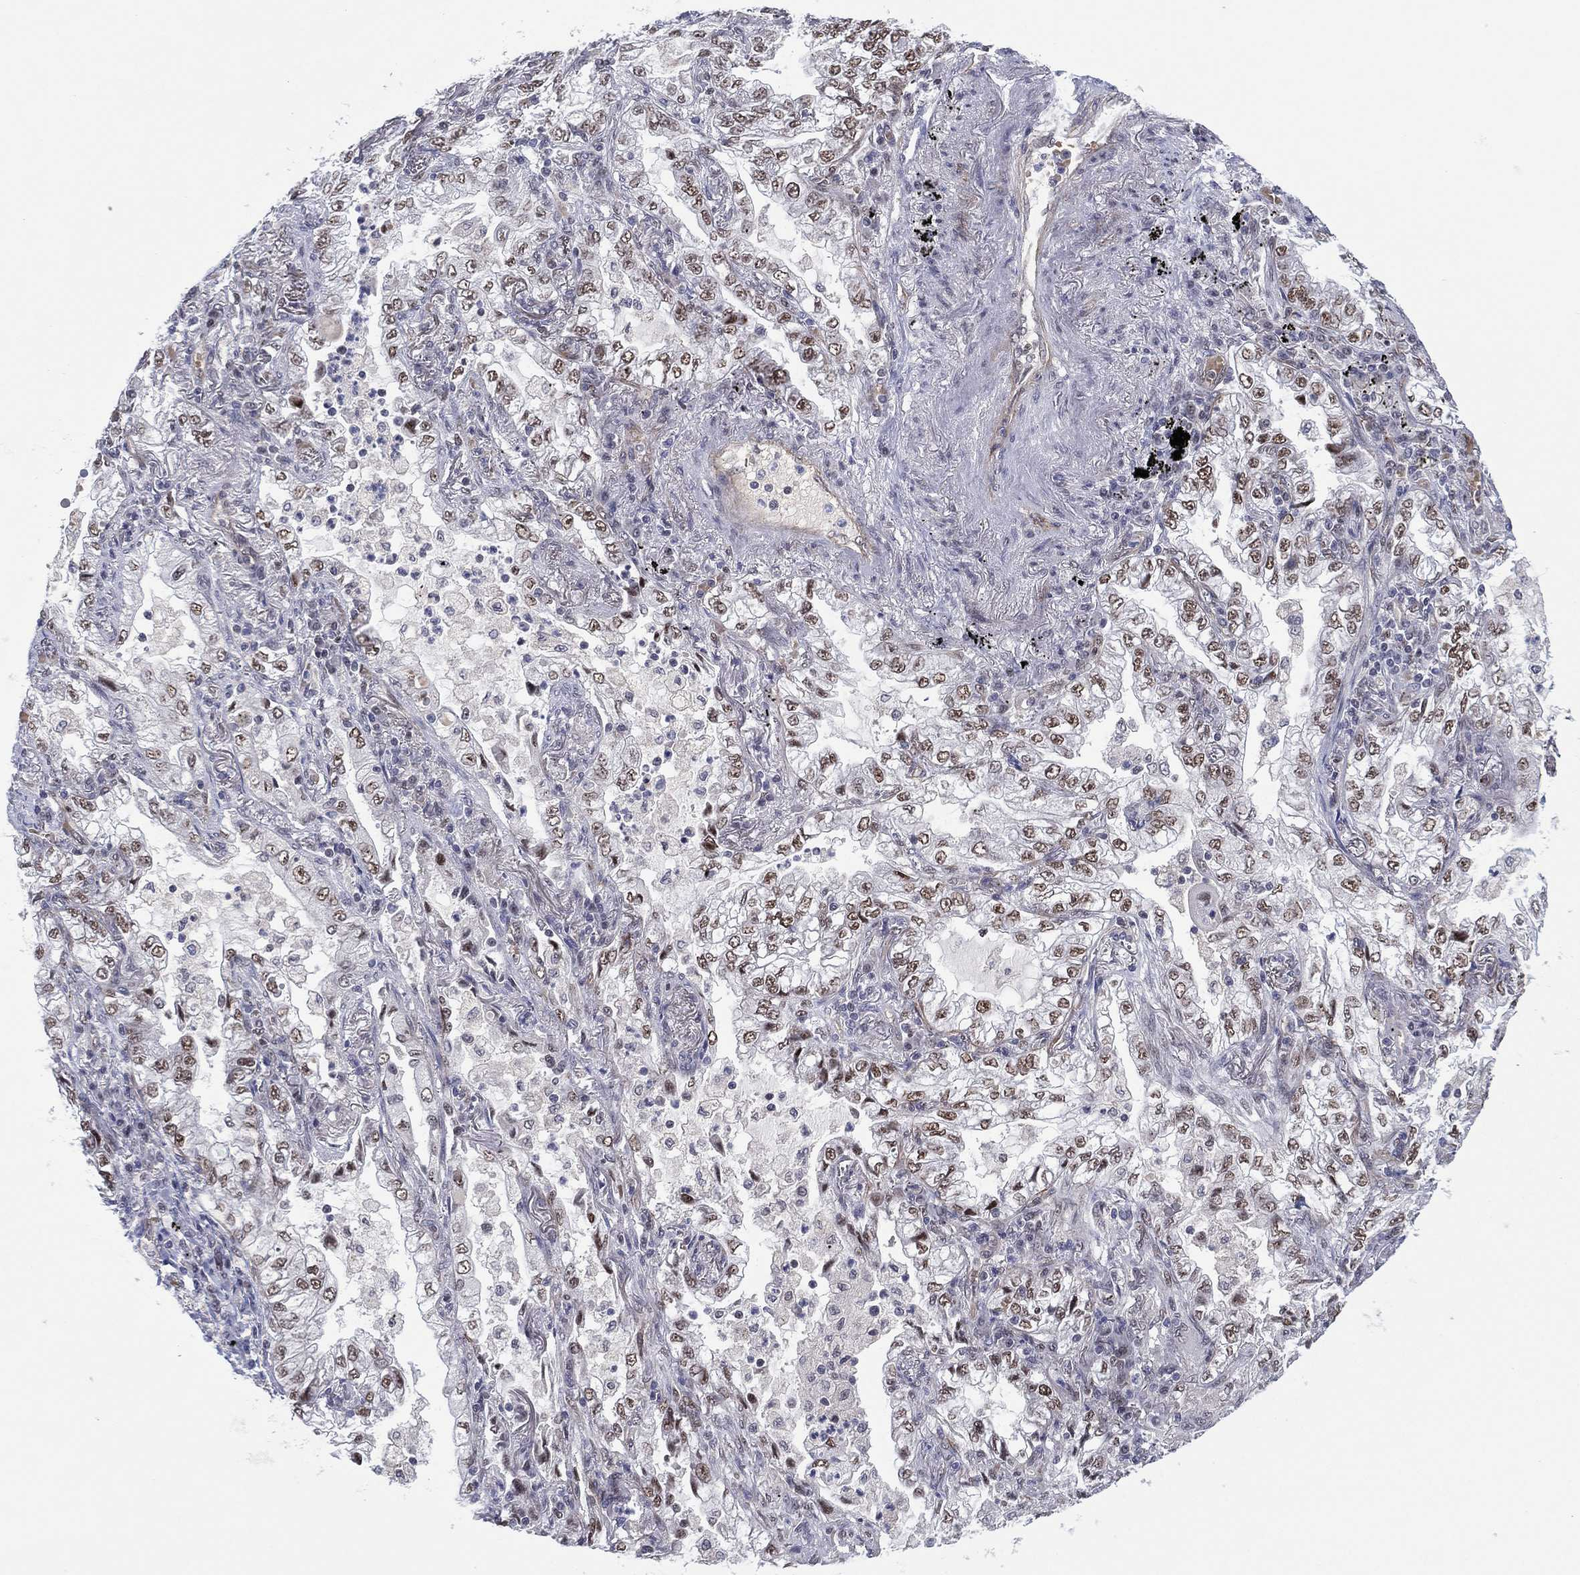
{"staining": {"intensity": "moderate", "quantity": "25%-75%", "location": "nuclear"}, "tissue": "lung cancer", "cell_type": "Tumor cells", "image_type": "cancer", "snomed": [{"axis": "morphology", "description": "Adenocarcinoma, NOS"}, {"axis": "topography", "description": "Lung"}], "caption": "DAB immunohistochemical staining of human lung cancer shows moderate nuclear protein staining in approximately 25%-75% of tumor cells.", "gene": "GSE1", "patient": {"sex": "female", "age": 73}}